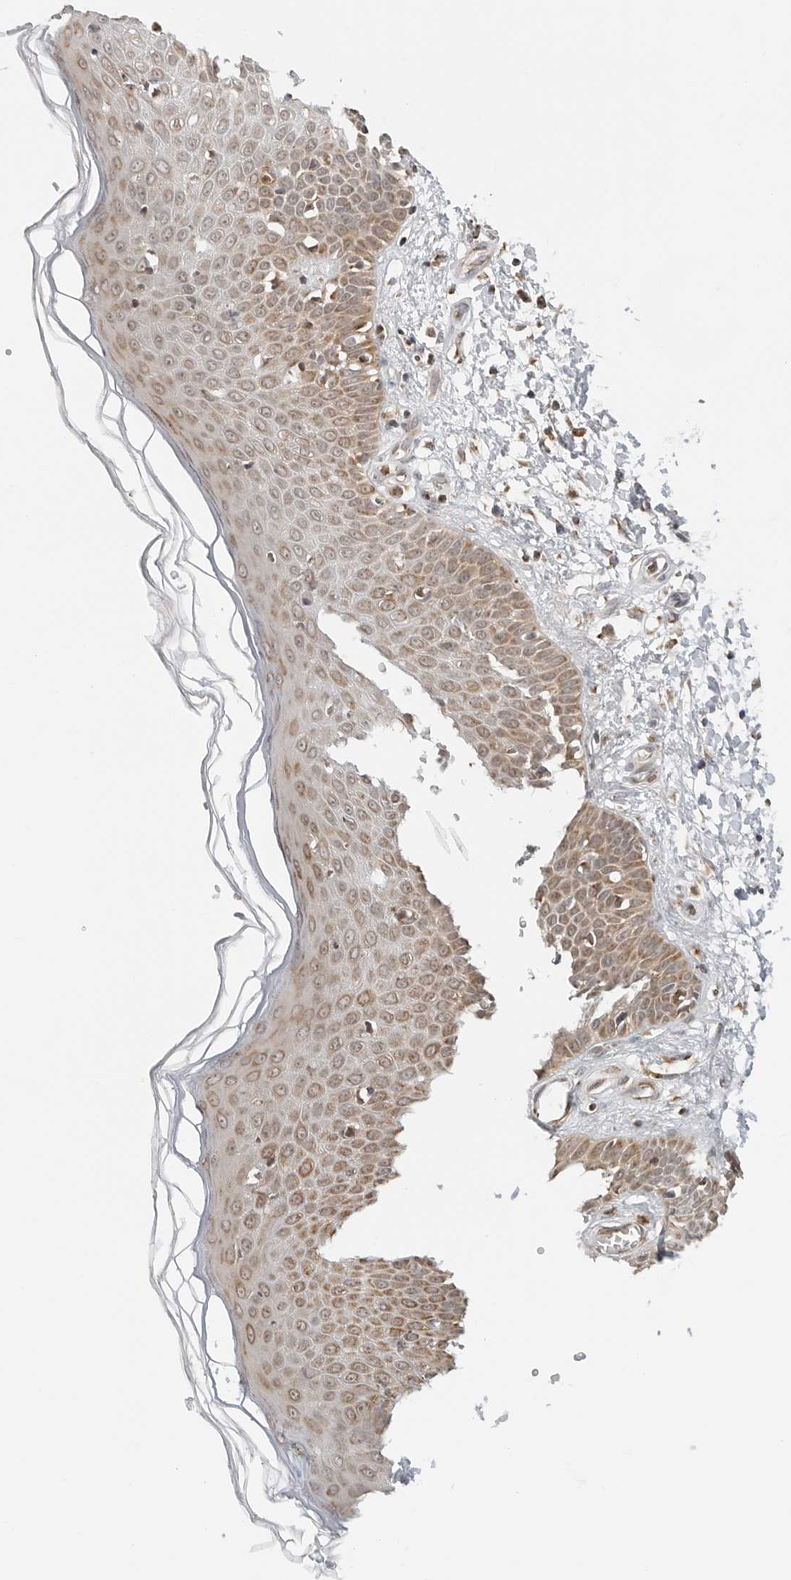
{"staining": {"intensity": "moderate", "quantity": ">75%", "location": "cytoplasmic/membranous"}, "tissue": "skin", "cell_type": "Fibroblasts", "image_type": "normal", "snomed": [{"axis": "morphology", "description": "Normal tissue, NOS"}, {"axis": "morphology", "description": "Inflammation, NOS"}, {"axis": "topography", "description": "Skin"}], "caption": "A histopathology image of human skin stained for a protein displays moderate cytoplasmic/membranous brown staining in fibroblasts. The staining is performed using DAB (3,3'-diaminobenzidine) brown chromogen to label protein expression. The nuclei are counter-stained blue using hematoxylin.", "gene": "POLR3GL", "patient": {"sex": "female", "age": 44}}